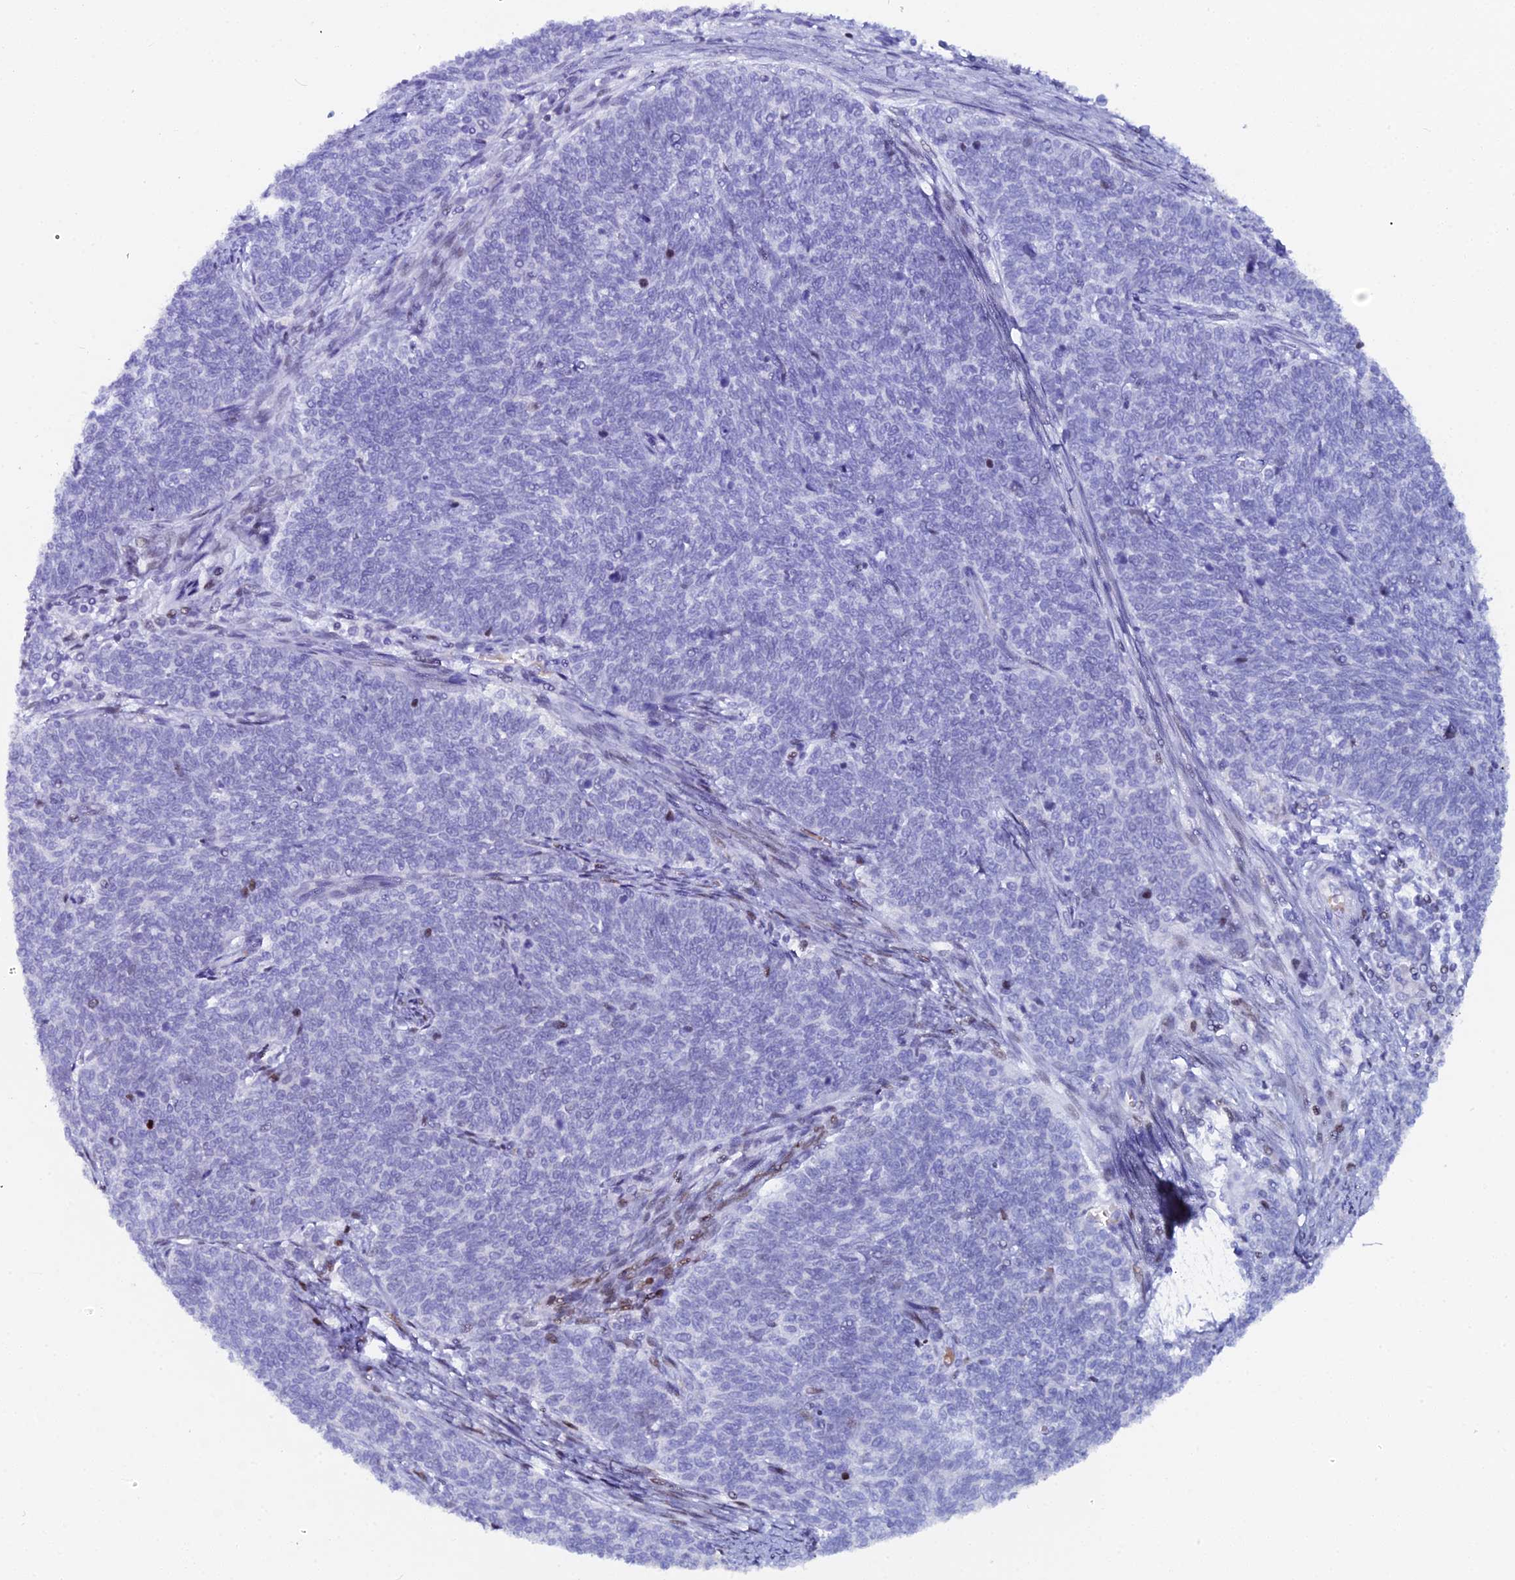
{"staining": {"intensity": "negative", "quantity": "none", "location": "none"}, "tissue": "cervical cancer", "cell_type": "Tumor cells", "image_type": "cancer", "snomed": [{"axis": "morphology", "description": "Squamous cell carcinoma, NOS"}, {"axis": "topography", "description": "Cervix"}], "caption": "DAB (3,3'-diaminobenzidine) immunohistochemical staining of squamous cell carcinoma (cervical) demonstrates no significant staining in tumor cells. (DAB (3,3'-diaminobenzidine) IHC, high magnification).", "gene": "MYNN", "patient": {"sex": "female", "age": 39}}